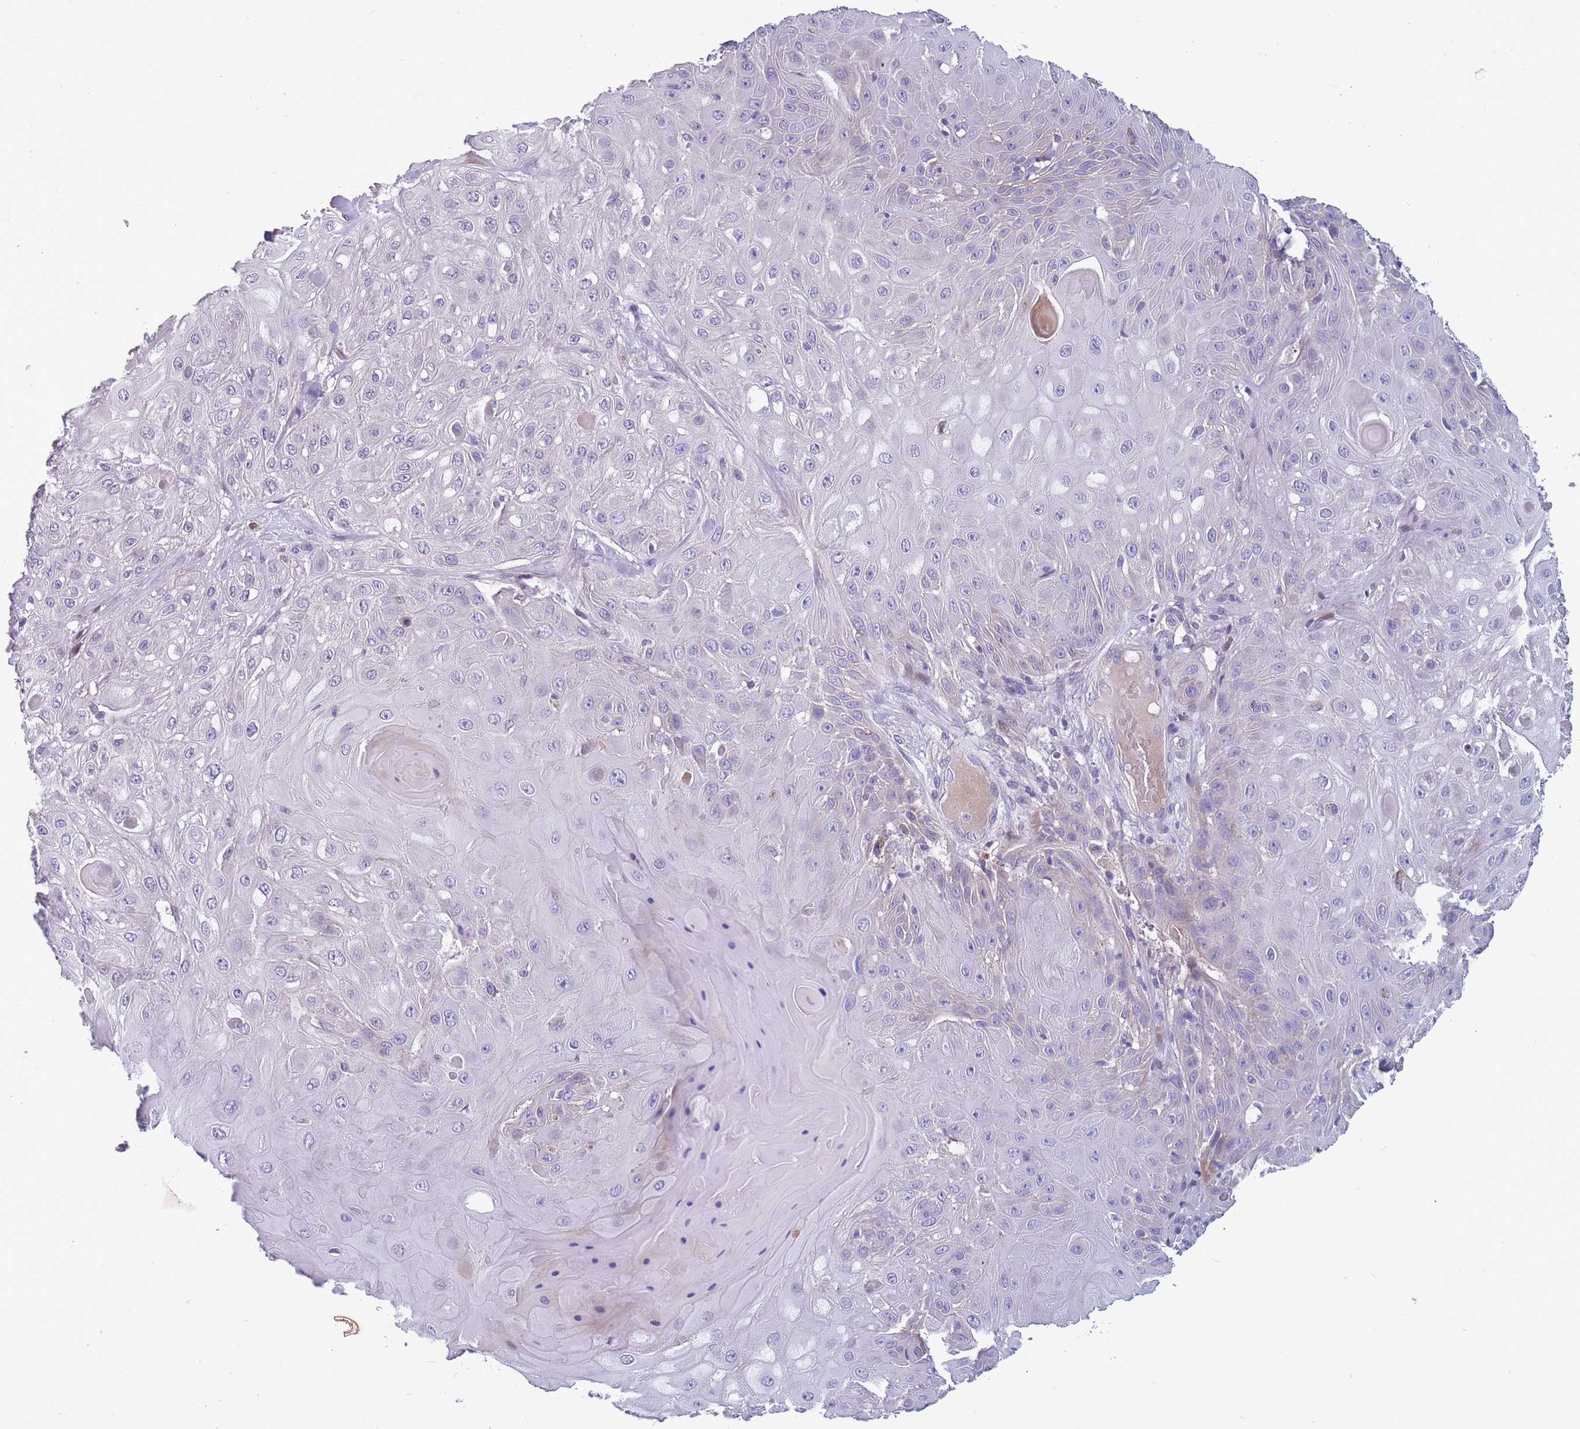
{"staining": {"intensity": "negative", "quantity": "none", "location": "none"}, "tissue": "skin cancer", "cell_type": "Tumor cells", "image_type": "cancer", "snomed": [{"axis": "morphology", "description": "Normal tissue, NOS"}, {"axis": "morphology", "description": "Squamous cell carcinoma, NOS"}, {"axis": "topography", "description": "Skin"}, {"axis": "topography", "description": "Cartilage tissue"}], "caption": "Immunohistochemical staining of human skin cancer (squamous cell carcinoma) shows no significant staining in tumor cells. Nuclei are stained in blue.", "gene": "FAM83F", "patient": {"sex": "female", "age": 79}}